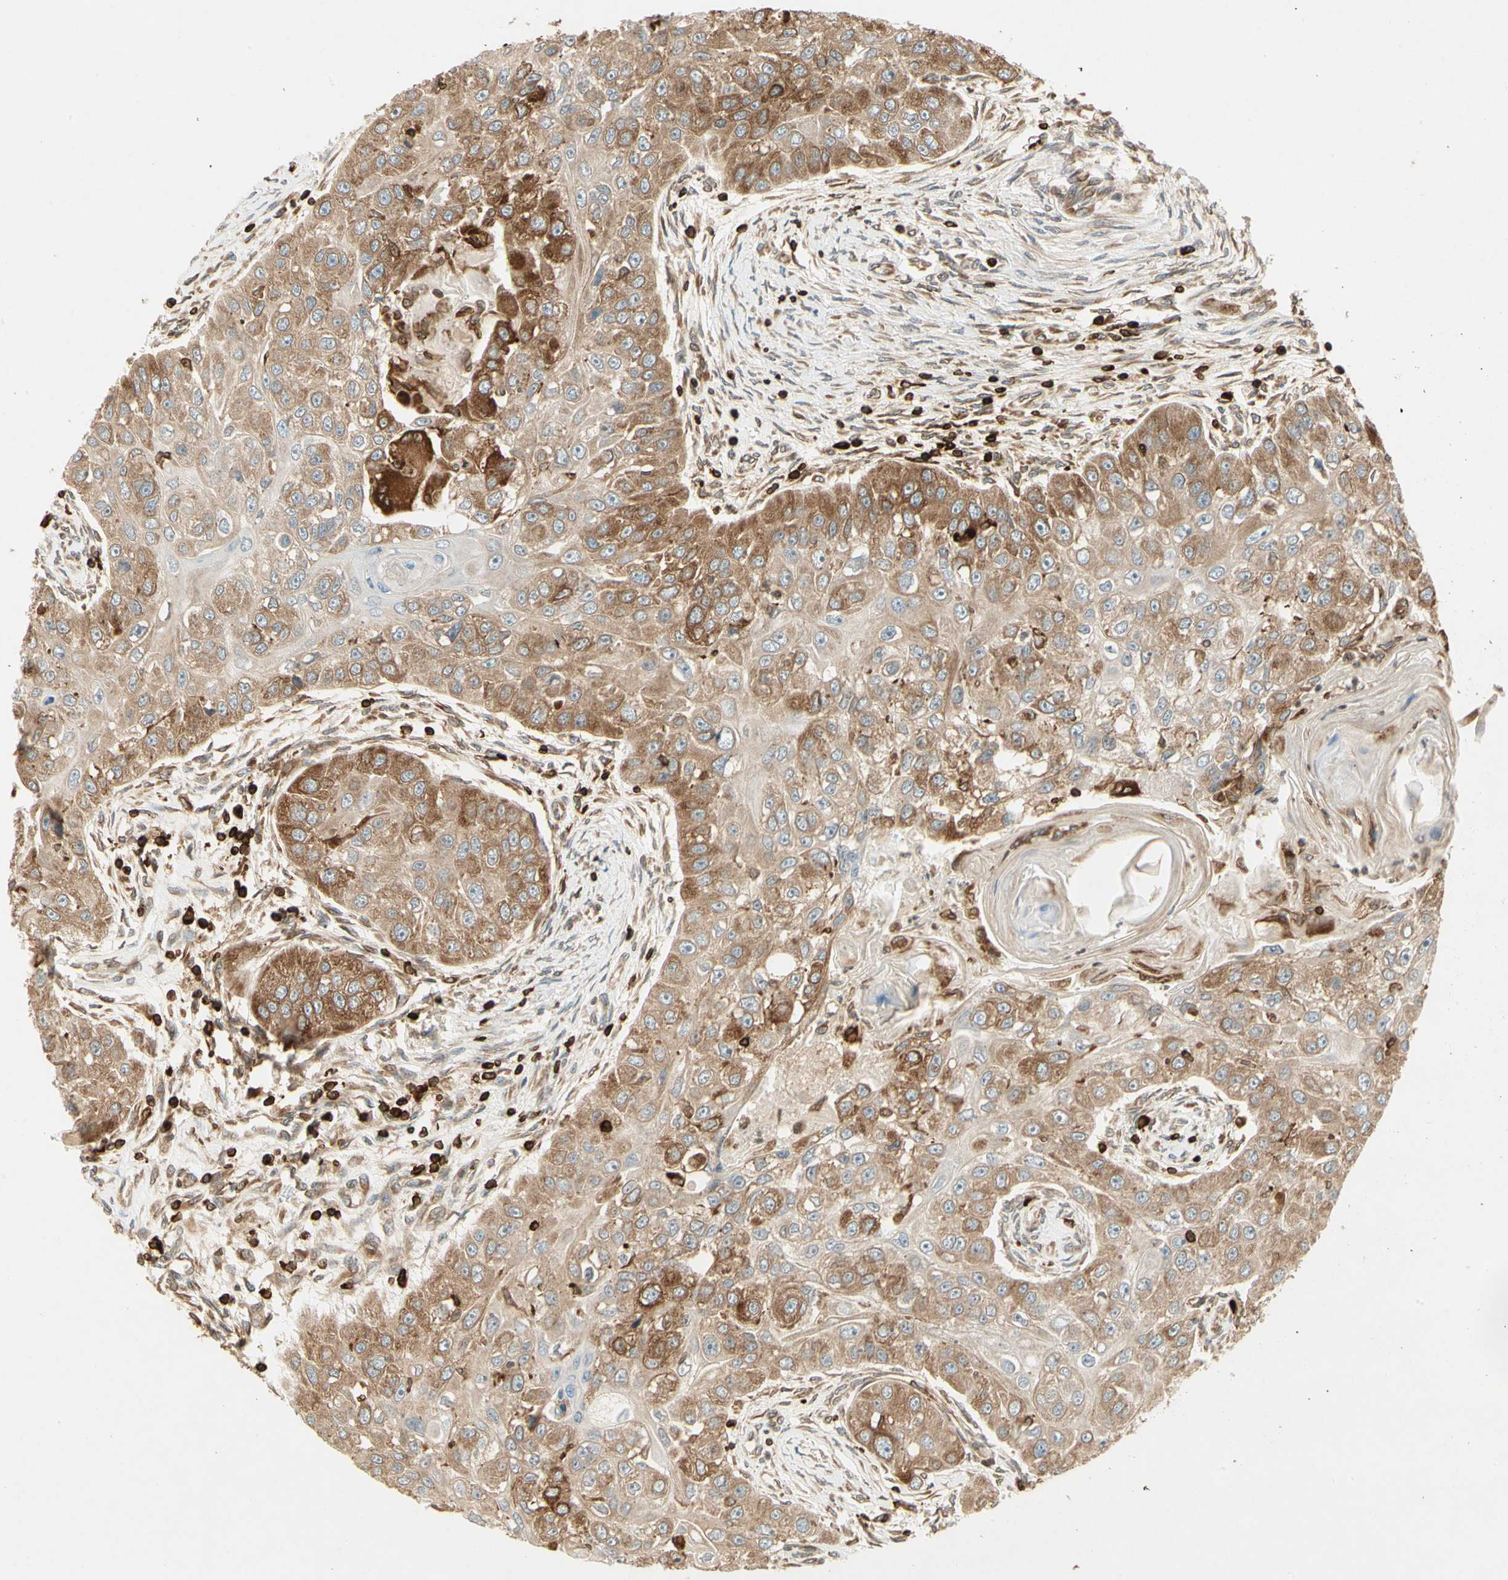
{"staining": {"intensity": "moderate", "quantity": ">75%", "location": "cytoplasmic/membranous"}, "tissue": "head and neck cancer", "cell_type": "Tumor cells", "image_type": "cancer", "snomed": [{"axis": "morphology", "description": "Normal tissue, NOS"}, {"axis": "morphology", "description": "Squamous cell carcinoma, NOS"}, {"axis": "topography", "description": "Skeletal muscle"}, {"axis": "topography", "description": "Head-Neck"}], "caption": "Squamous cell carcinoma (head and neck) stained with a protein marker displays moderate staining in tumor cells.", "gene": "TAPBP", "patient": {"sex": "male", "age": 51}}